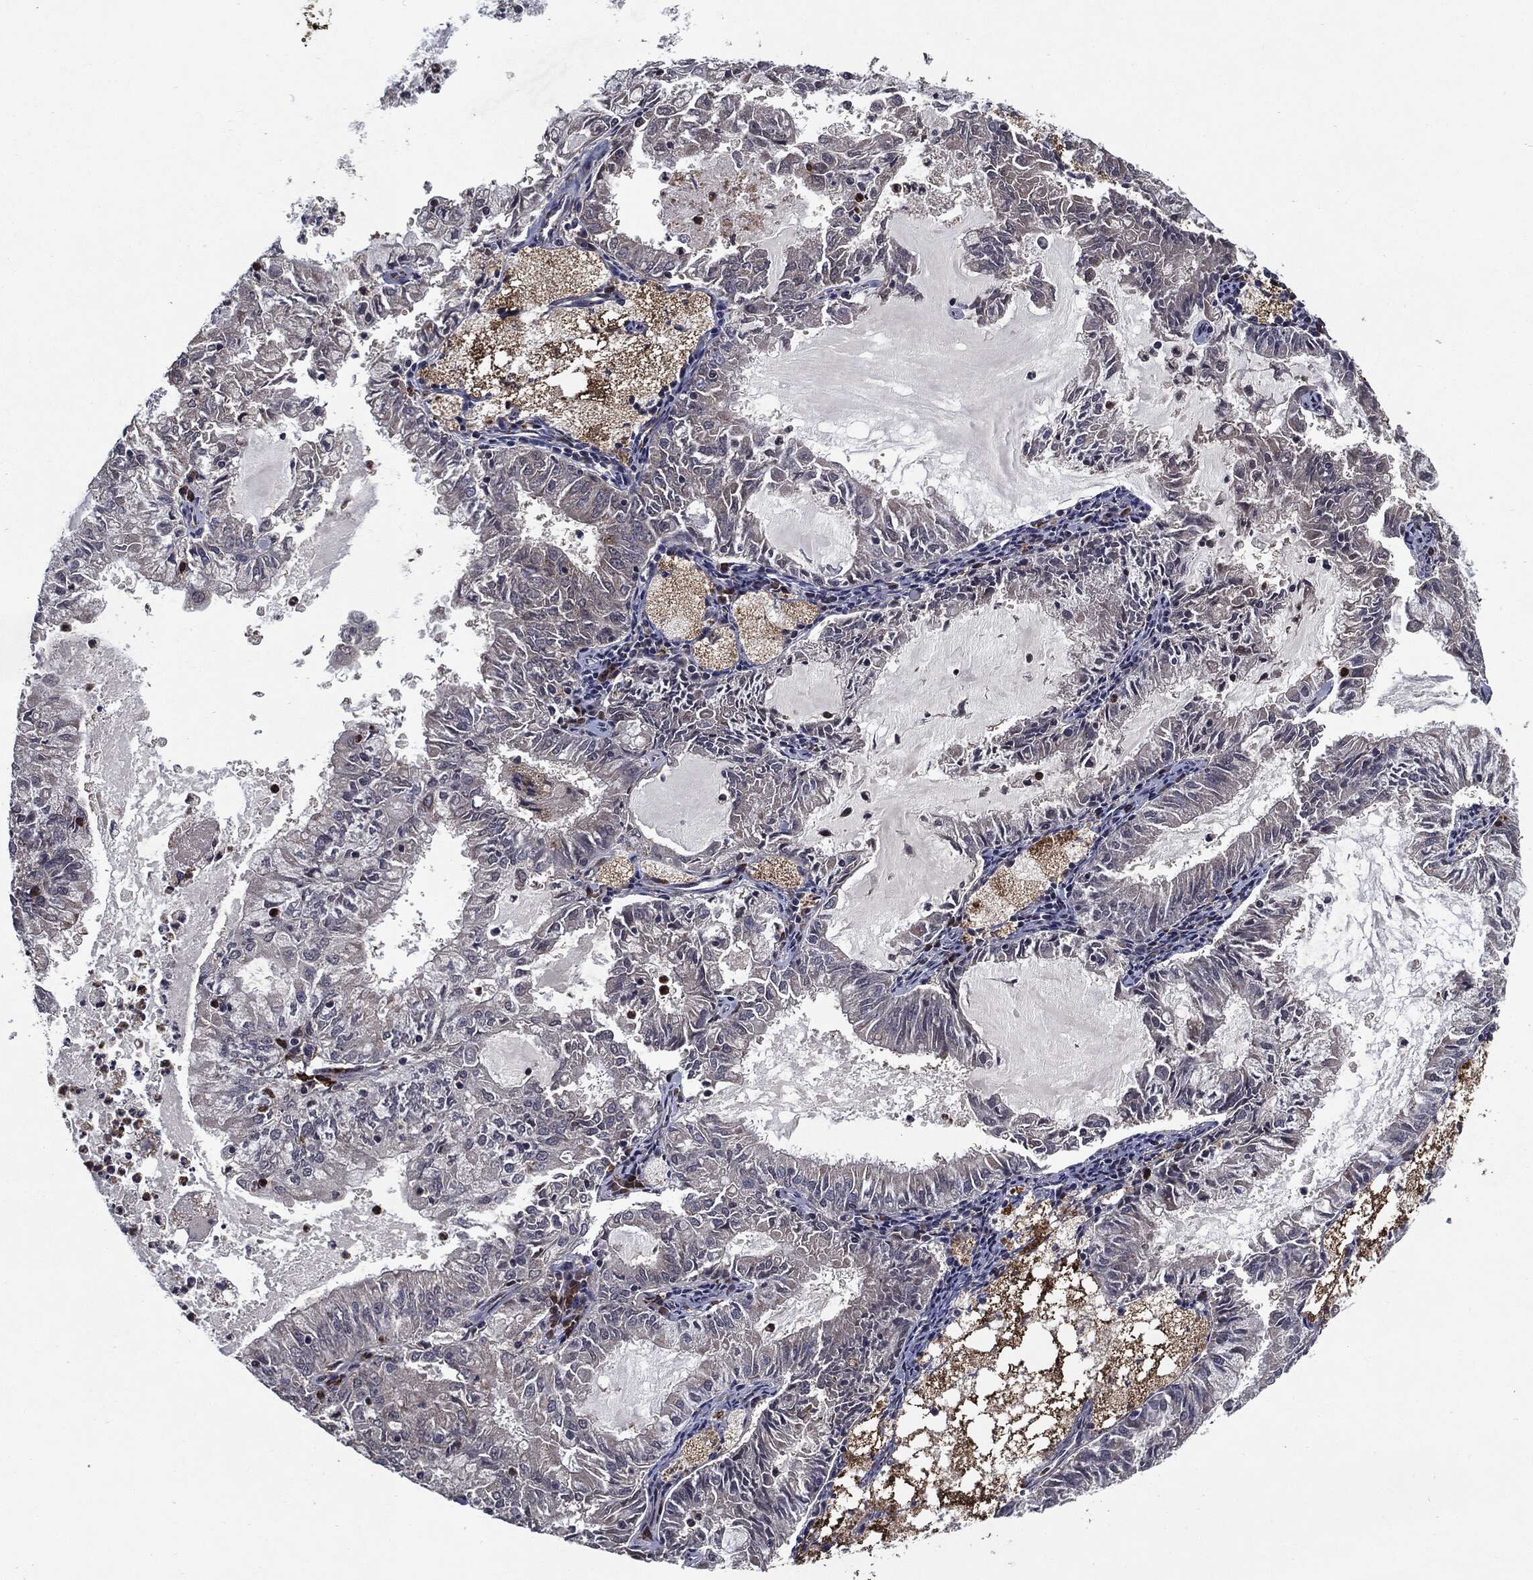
{"staining": {"intensity": "negative", "quantity": "none", "location": "none"}, "tissue": "endometrial cancer", "cell_type": "Tumor cells", "image_type": "cancer", "snomed": [{"axis": "morphology", "description": "Adenocarcinoma, NOS"}, {"axis": "topography", "description": "Endometrium"}], "caption": "DAB immunohistochemical staining of human endometrial cancer (adenocarcinoma) displays no significant staining in tumor cells.", "gene": "HDAC5", "patient": {"sex": "female", "age": 57}}